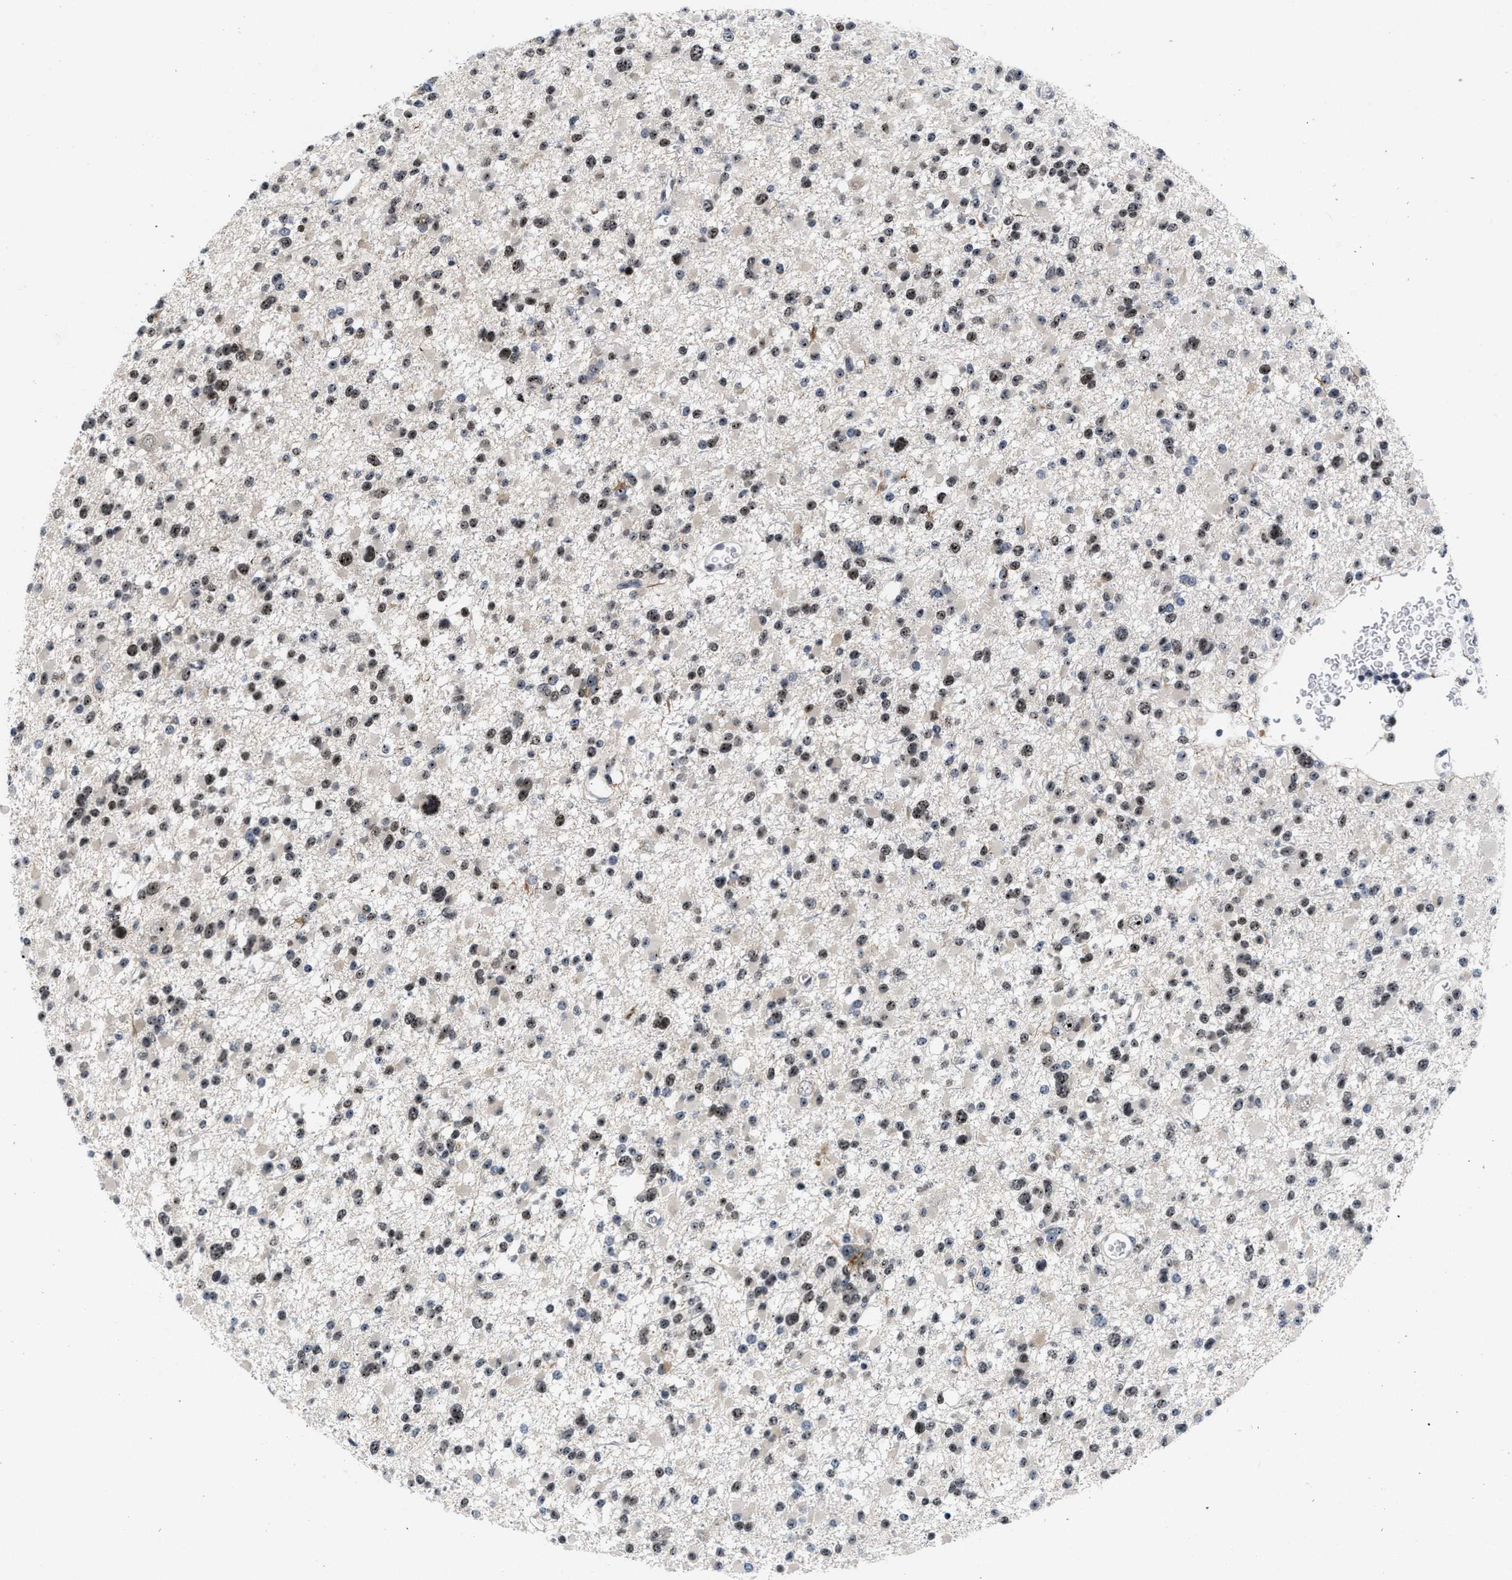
{"staining": {"intensity": "moderate", "quantity": ">75%", "location": "nuclear"}, "tissue": "glioma", "cell_type": "Tumor cells", "image_type": "cancer", "snomed": [{"axis": "morphology", "description": "Glioma, malignant, Low grade"}, {"axis": "topography", "description": "Brain"}], "caption": "Immunohistochemical staining of human glioma demonstrates medium levels of moderate nuclear protein expression in about >75% of tumor cells.", "gene": "NOP58", "patient": {"sex": "female", "age": 22}}